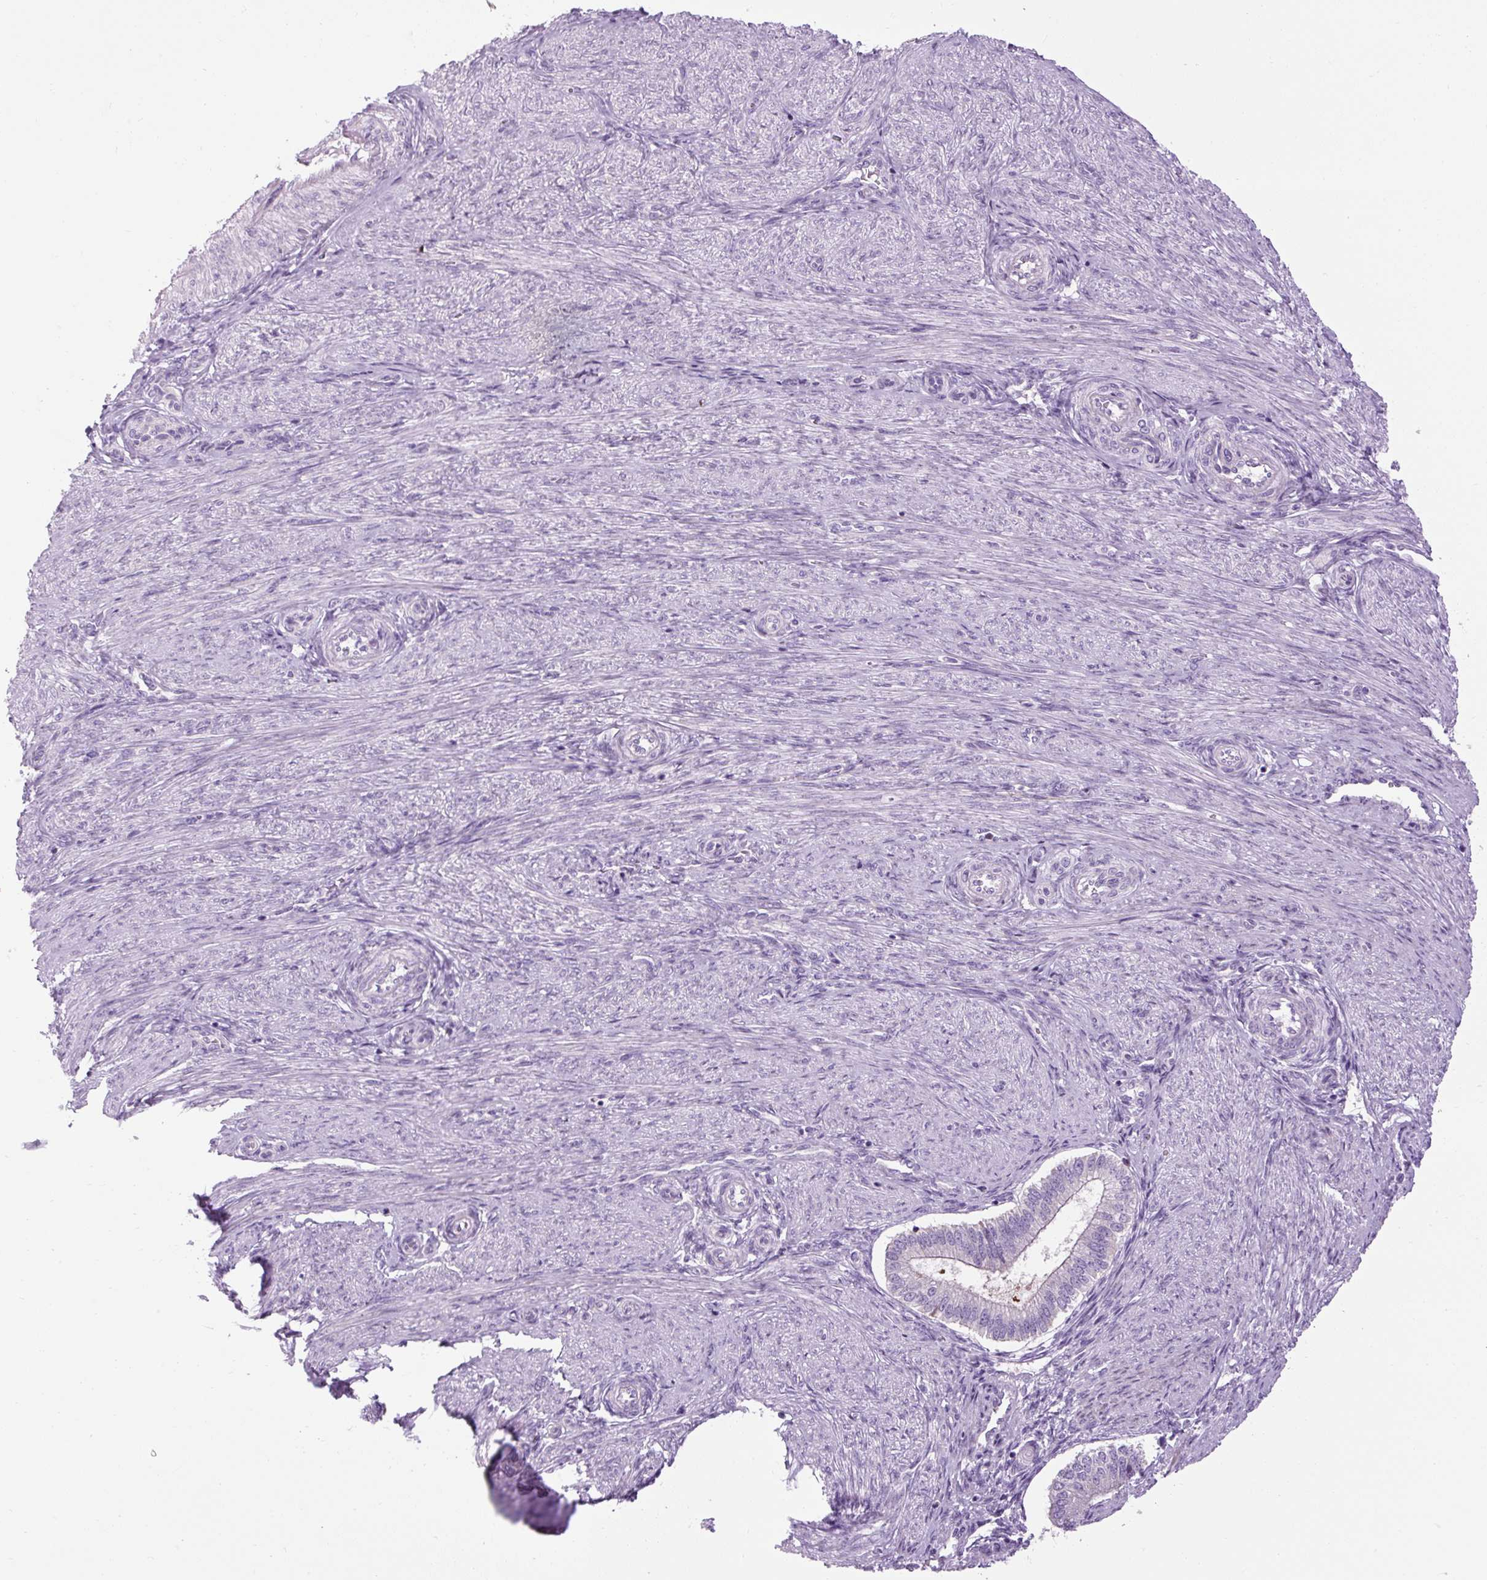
{"staining": {"intensity": "negative", "quantity": "none", "location": "none"}, "tissue": "endometrium", "cell_type": "Cells in endometrial stroma", "image_type": "normal", "snomed": [{"axis": "morphology", "description": "Normal tissue, NOS"}, {"axis": "topography", "description": "Endometrium"}], "caption": "Immunohistochemistry (IHC) histopathology image of normal endometrium: endometrium stained with DAB reveals no significant protein positivity in cells in endometrial stroma.", "gene": "ARRDC2", "patient": {"sex": "female", "age": 25}}